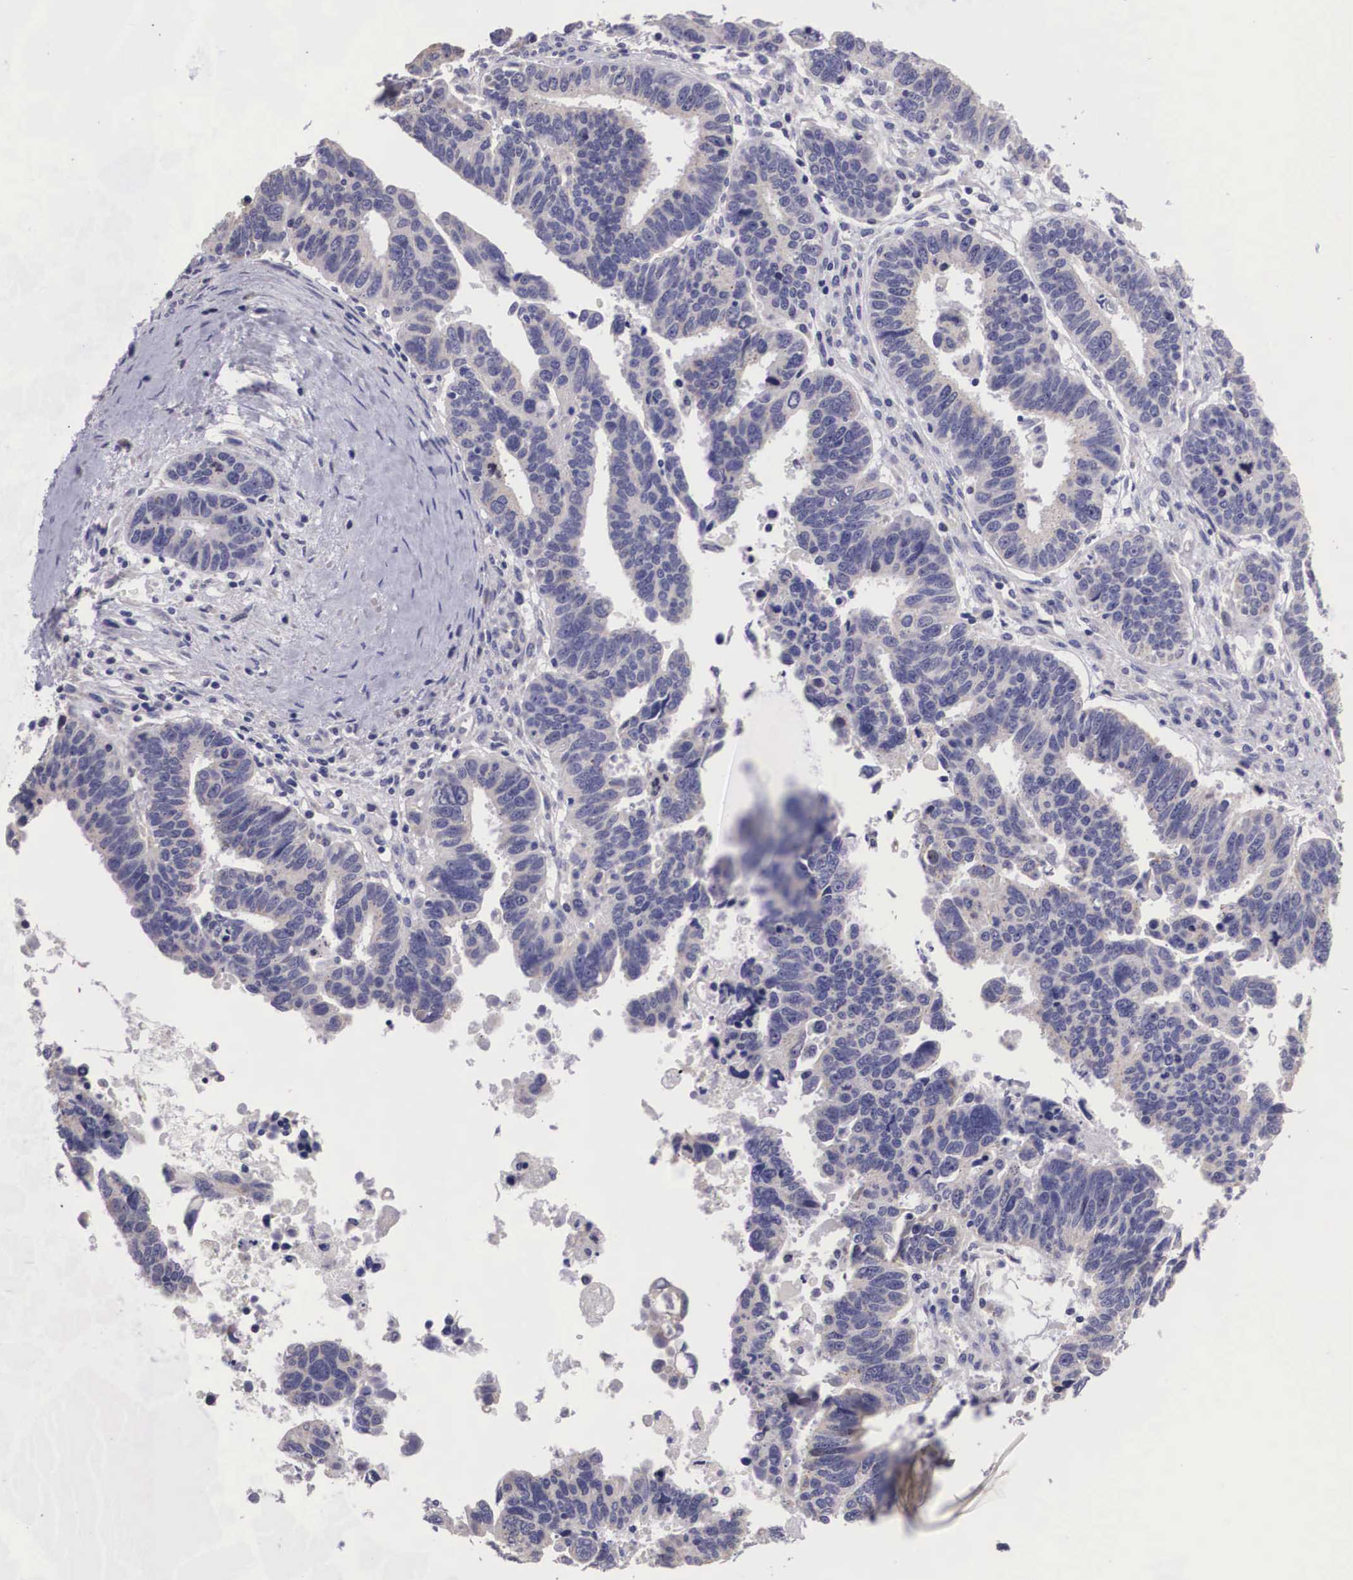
{"staining": {"intensity": "negative", "quantity": "none", "location": "none"}, "tissue": "ovarian cancer", "cell_type": "Tumor cells", "image_type": "cancer", "snomed": [{"axis": "morphology", "description": "Carcinoma, endometroid"}, {"axis": "morphology", "description": "Cystadenocarcinoma, serous, NOS"}, {"axis": "topography", "description": "Ovary"}], "caption": "This micrograph is of serous cystadenocarcinoma (ovarian) stained with IHC to label a protein in brown with the nuclei are counter-stained blue. There is no positivity in tumor cells.", "gene": "ARG2", "patient": {"sex": "female", "age": 45}}